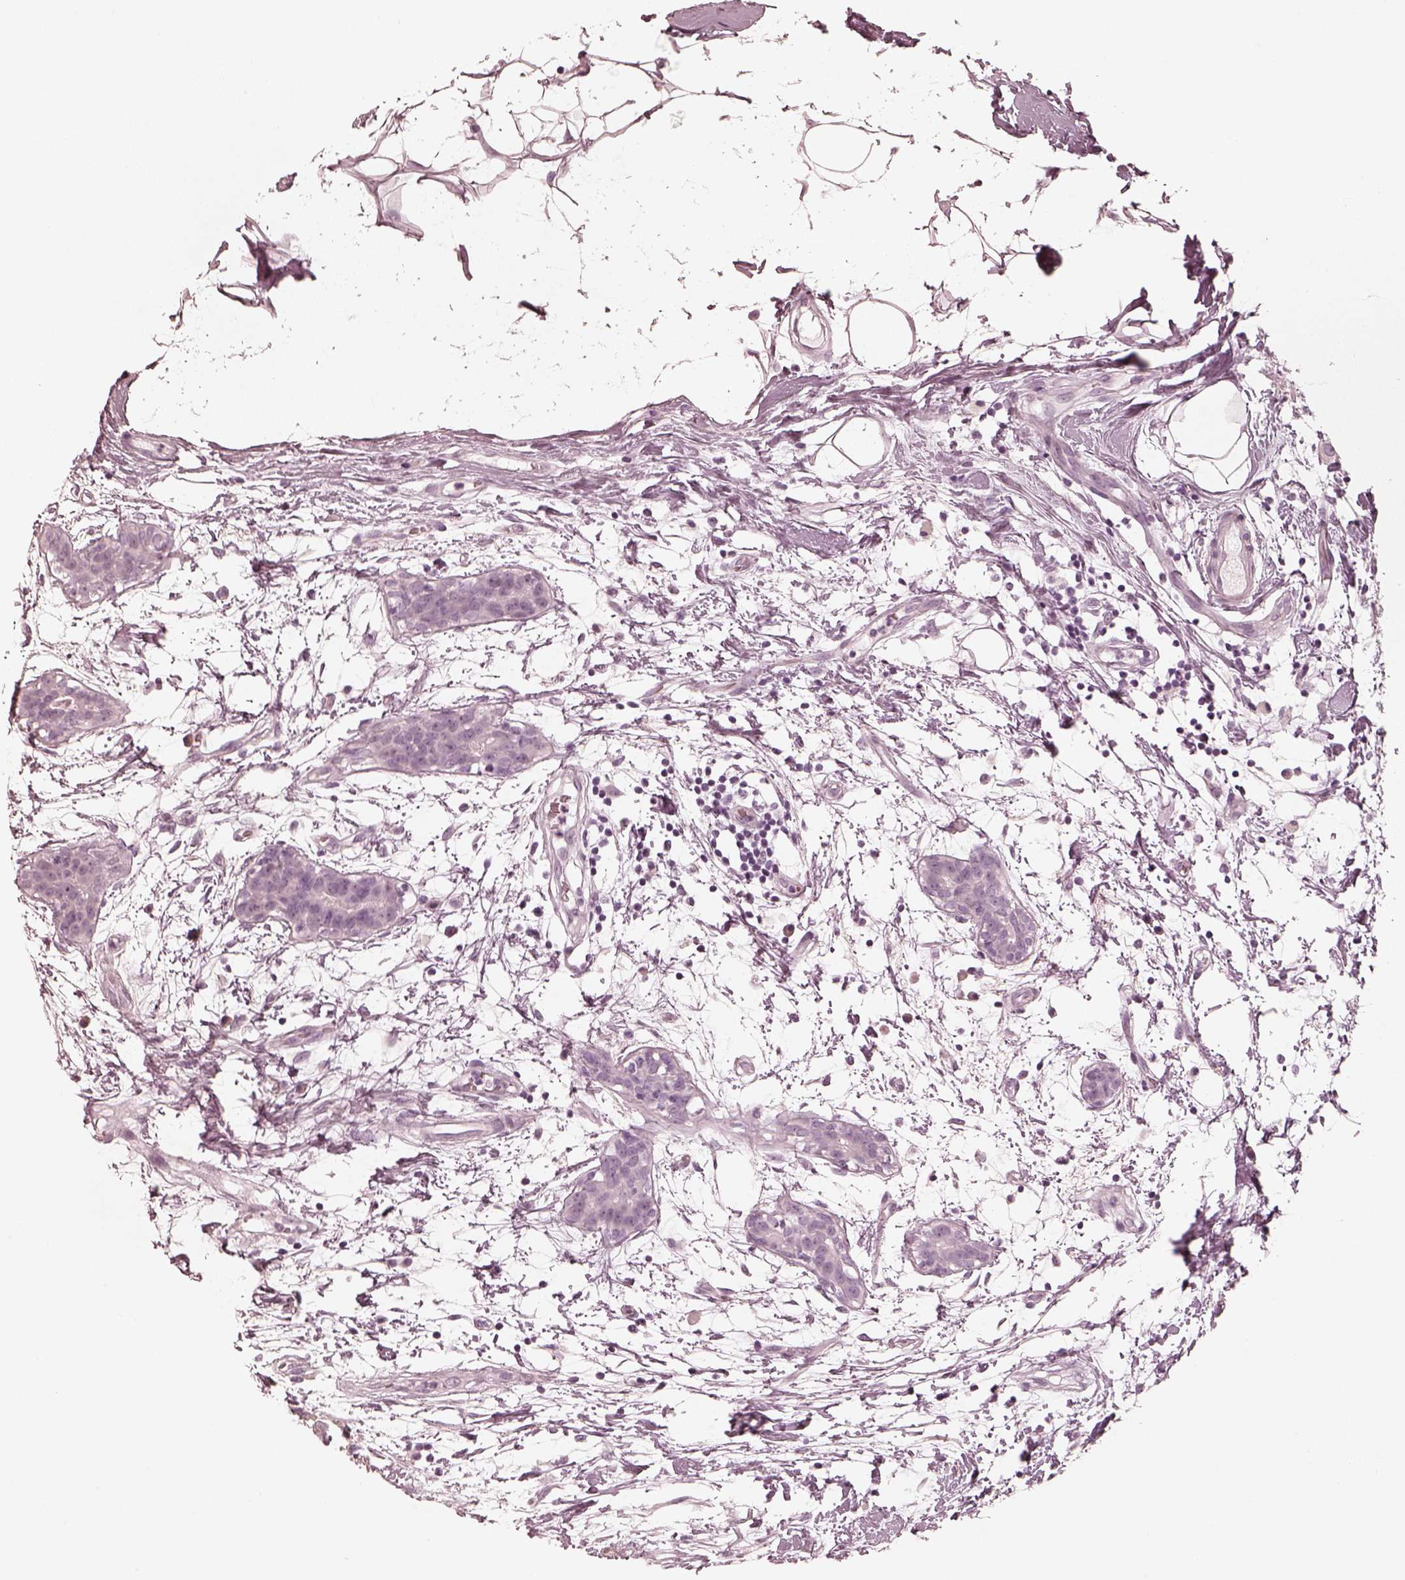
{"staining": {"intensity": "negative", "quantity": "none", "location": "none"}, "tissue": "breast cancer", "cell_type": "Tumor cells", "image_type": "cancer", "snomed": [{"axis": "morphology", "description": "Normal tissue, NOS"}, {"axis": "morphology", "description": "Duct carcinoma"}, {"axis": "topography", "description": "Breast"}], "caption": "Tumor cells show no significant staining in breast cancer (invasive ductal carcinoma). (Stains: DAB (3,3'-diaminobenzidine) immunohistochemistry with hematoxylin counter stain, Microscopy: brightfield microscopy at high magnification).", "gene": "CALR3", "patient": {"sex": "female", "age": 40}}